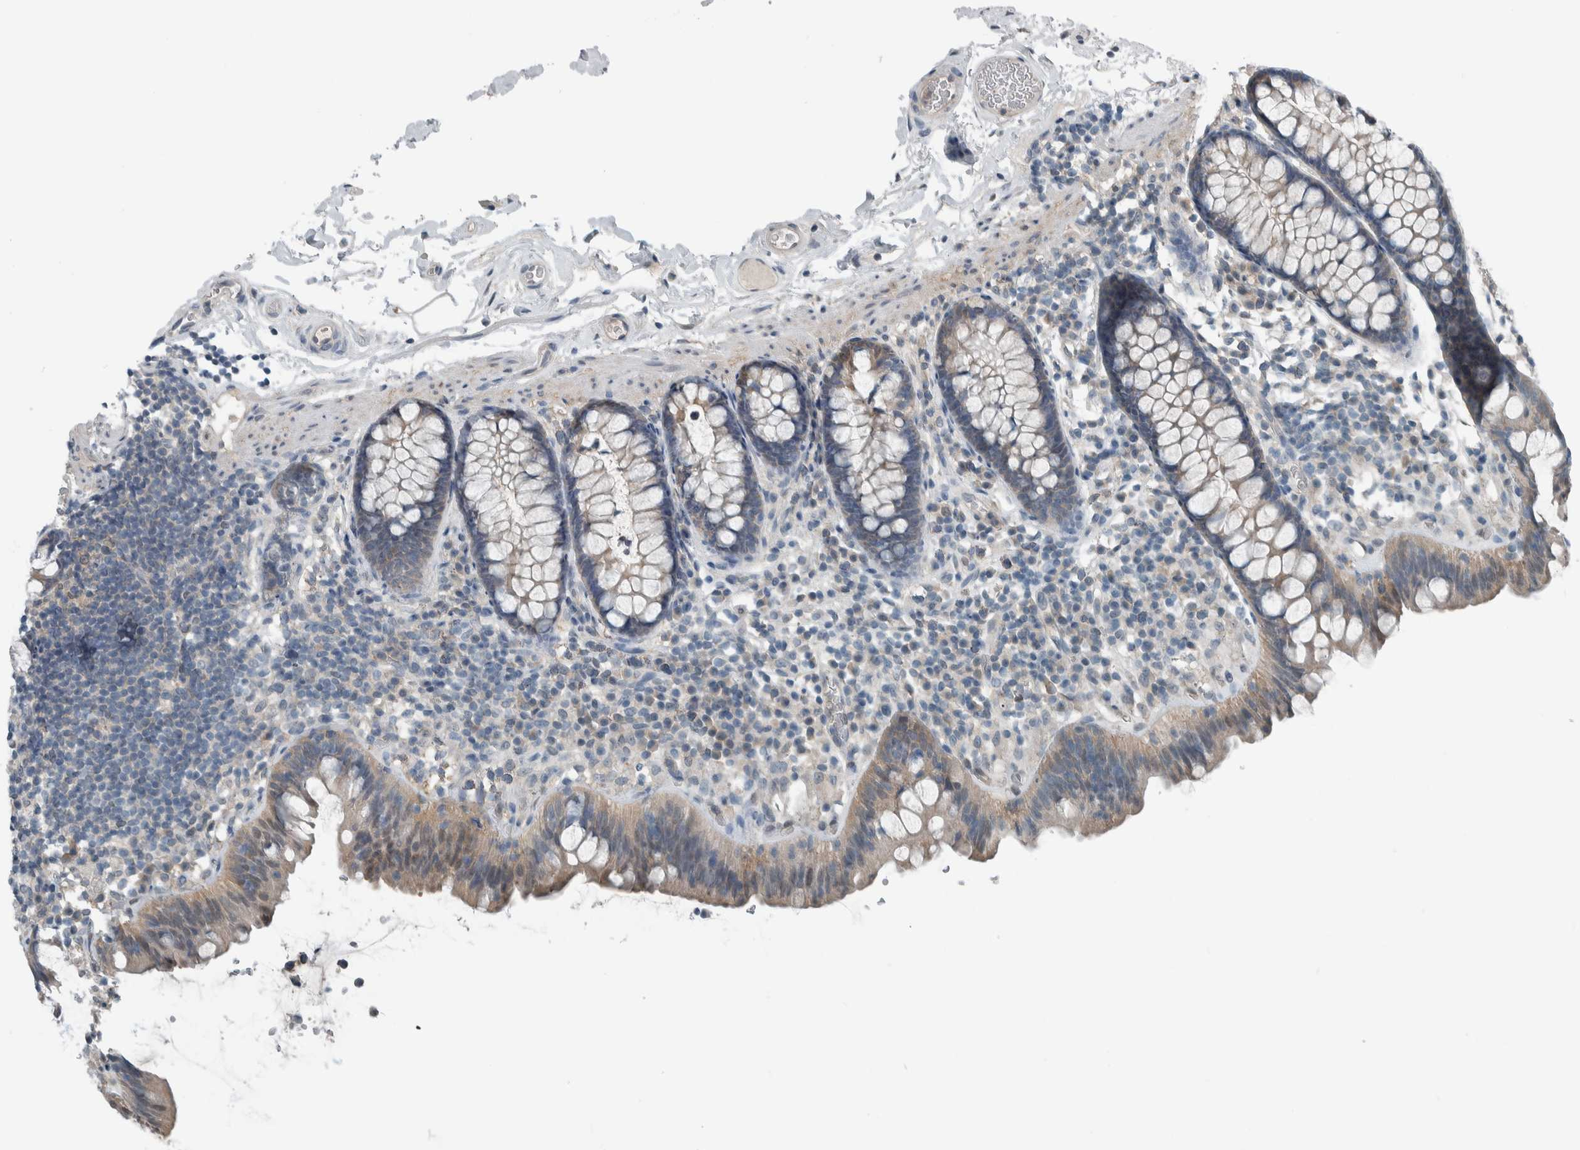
{"staining": {"intensity": "negative", "quantity": "none", "location": "none"}, "tissue": "colon", "cell_type": "Endothelial cells", "image_type": "normal", "snomed": [{"axis": "morphology", "description": "Normal tissue, NOS"}, {"axis": "topography", "description": "Colon"}], "caption": "The micrograph demonstrates no staining of endothelial cells in normal colon.", "gene": "ALAD", "patient": {"sex": "female", "age": 80}}